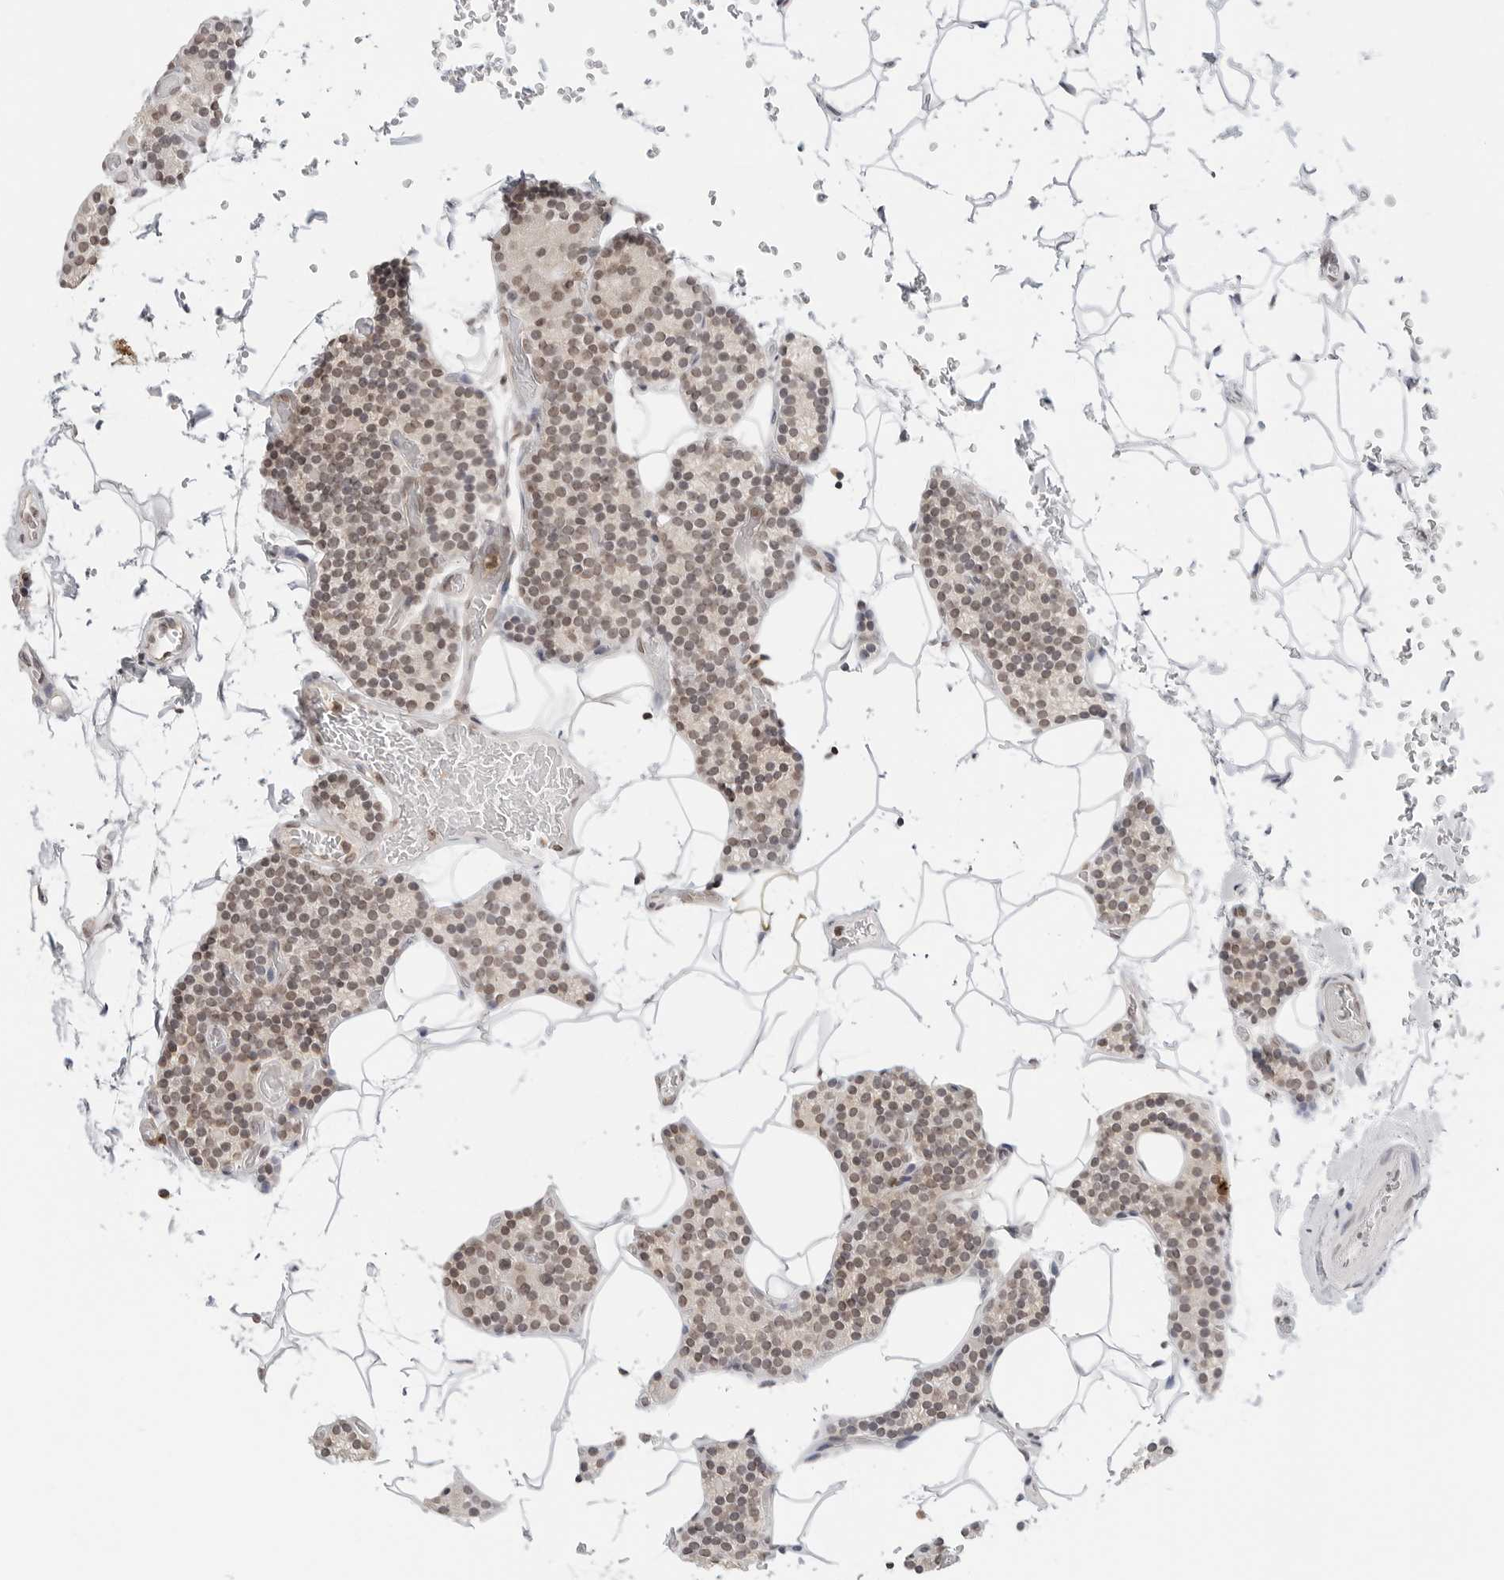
{"staining": {"intensity": "weak", "quantity": ">75%", "location": "nuclear"}, "tissue": "parathyroid gland", "cell_type": "Glandular cells", "image_type": "normal", "snomed": [{"axis": "morphology", "description": "Normal tissue, NOS"}, {"axis": "topography", "description": "Parathyroid gland"}], "caption": "IHC (DAB (3,3'-diaminobenzidine)) staining of benign parathyroid gland exhibits weak nuclear protein expression in approximately >75% of glandular cells.", "gene": "METAP1", "patient": {"sex": "male", "age": 52}}